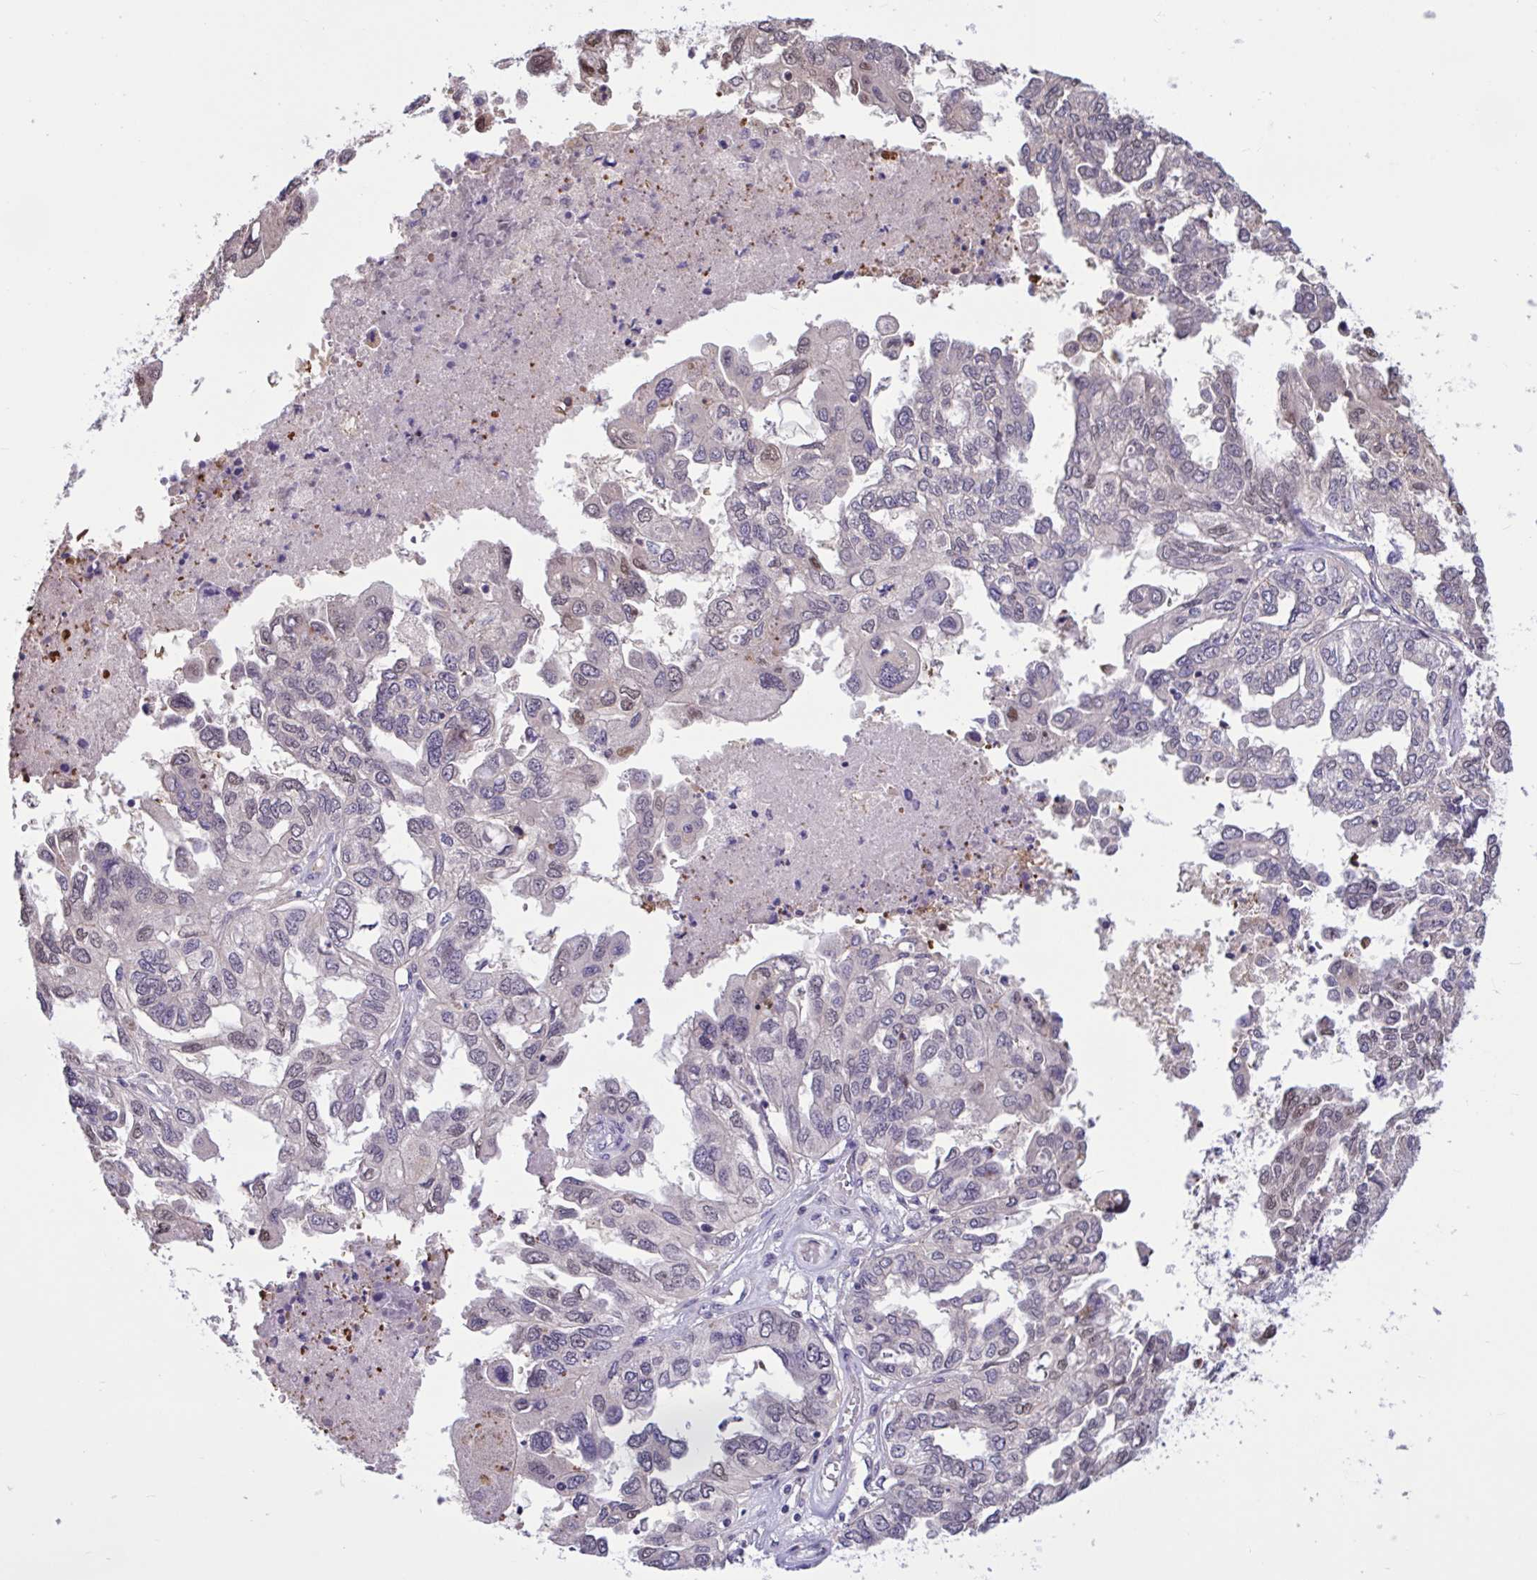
{"staining": {"intensity": "moderate", "quantity": "<25%", "location": "nuclear"}, "tissue": "ovarian cancer", "cell_type": "Tumor cells", "image_type": "cancer", "snomed": [{"axis": "morphology", "description": "Cystadenocarcinoma, serous, NOS"}, {"axis": "topography", "description": "Ovary"}], "caption": "Brown immunohistochemical staining in ovarian cancer displays moderate nuclear staining in approximately <25% of tumor cells.", "gene": "RBL1", "patient": {"sex": "female", "age": 53}}